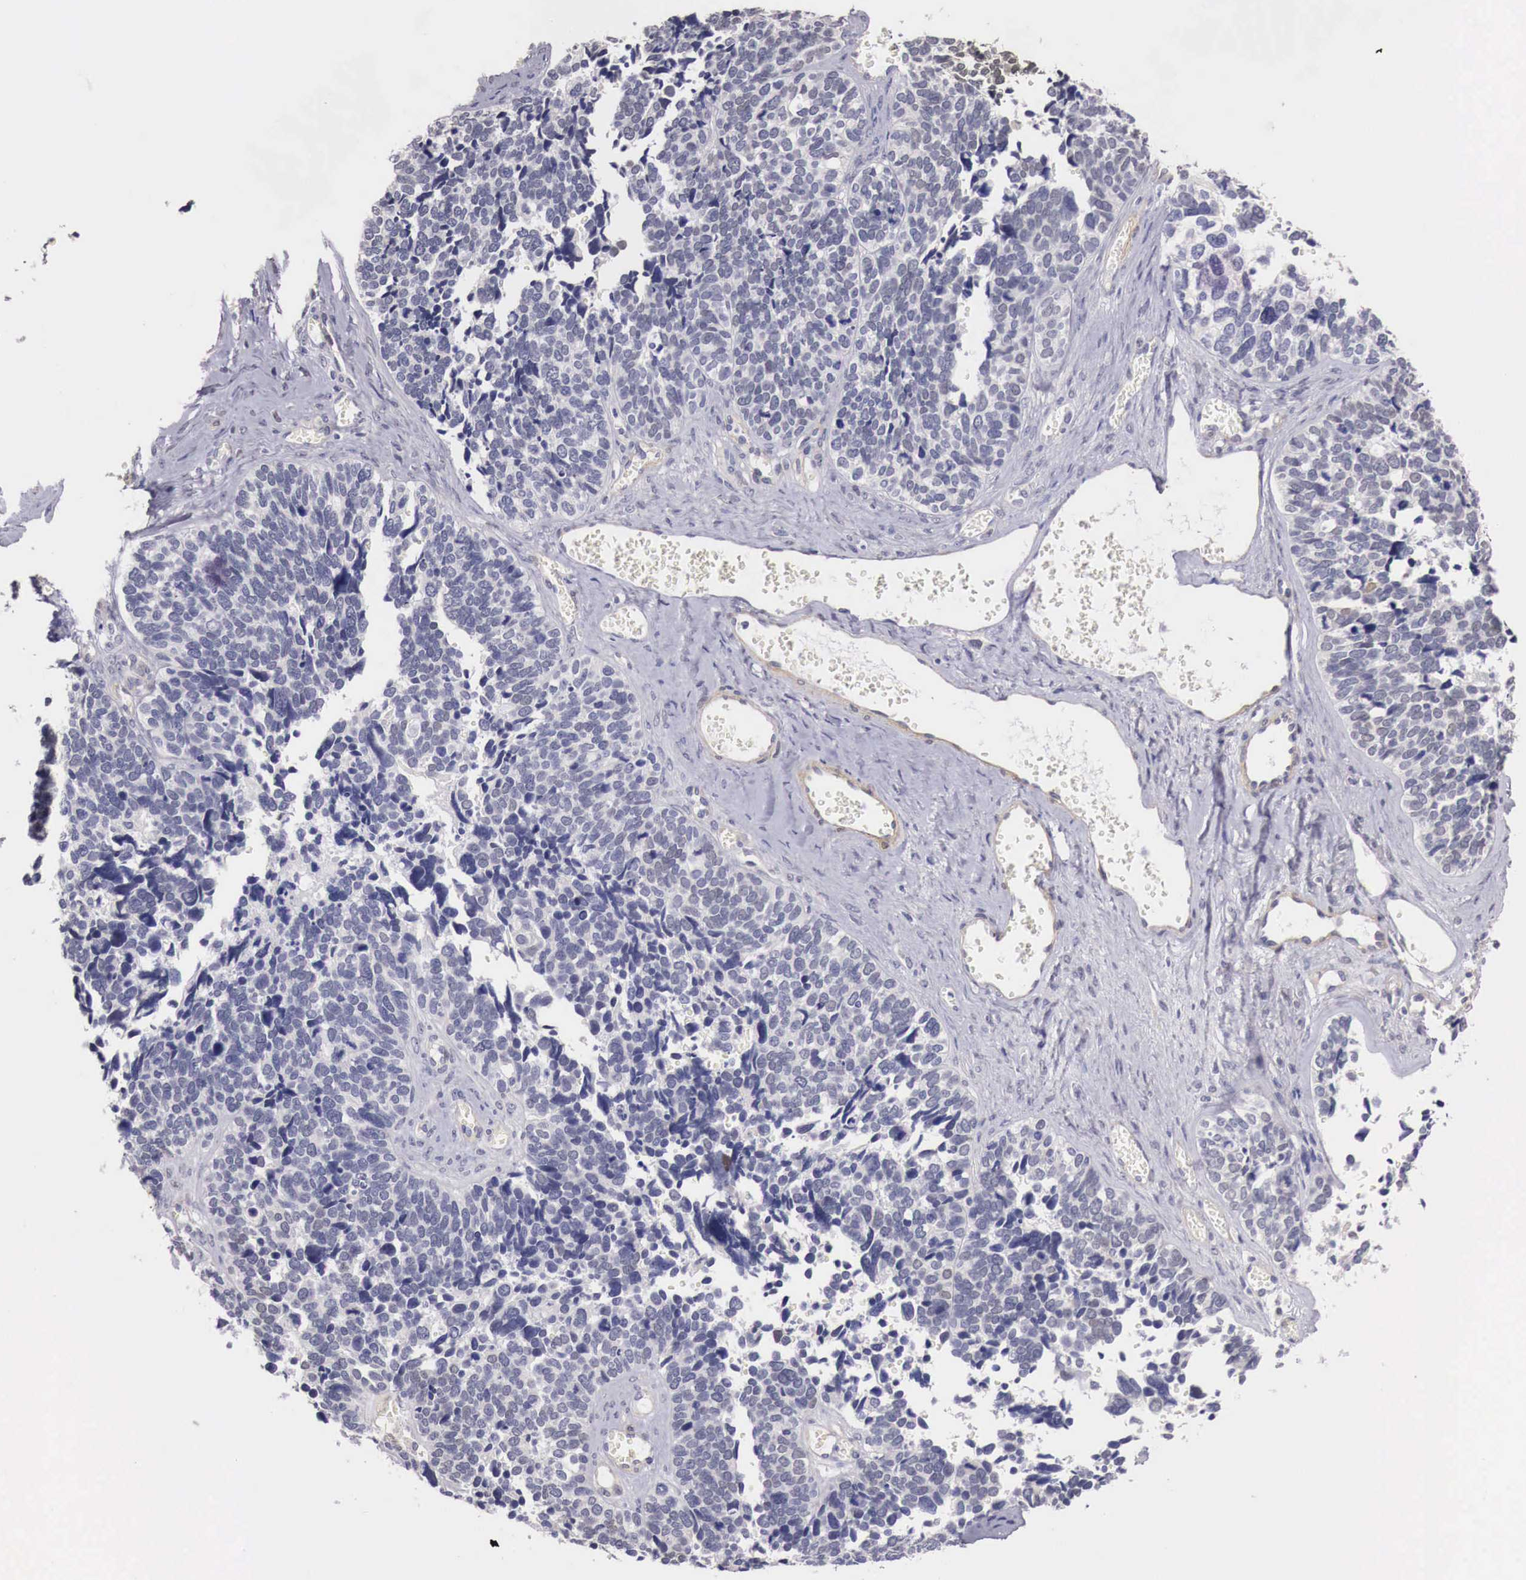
{"staining": {"intensity": "negative", "quantity": "none", "location": "none"}, "tissue": "ovarian cancer", "cell_type": "Tumor cells", "image_type": "cancer", "snomed": [{"axis": "morphology", "description": "Cystadenocarcinoma, serous, NOS"}, {"axis": "topography", "description": "Ovary"}], "caption": "Image shows no protein positivity in tumor cells of serous cystadenocarcinoma (ovarian) tissue.", "gene": "ENOX2", "patient": {"sex": "female", "age": 77}}